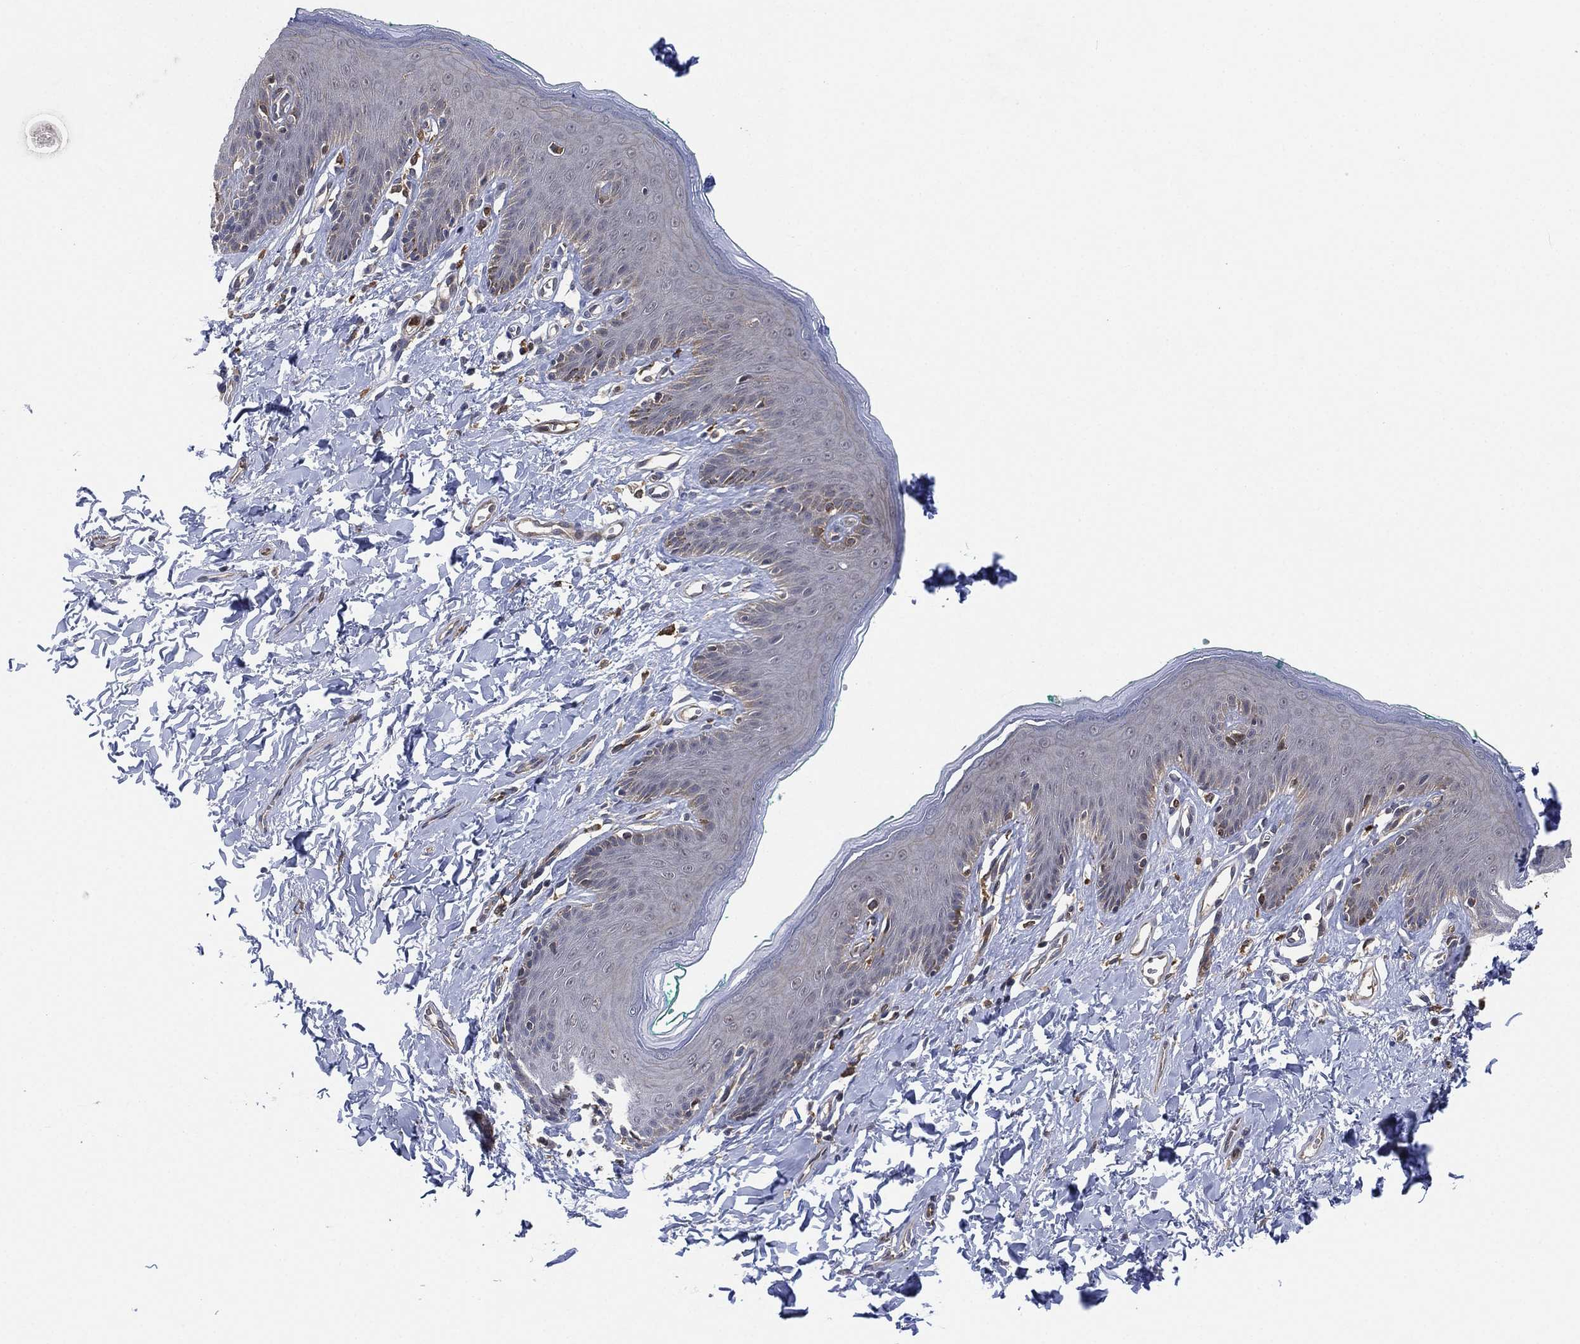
{"staining": {"intensity": "negative", "quantity": "none", "location": "none"}, "tissue": "skin", "cell_type": "Epidermal cells", "image_type": "normal", "snomed": [{"axis": "morphology", "description": "Normal tissue, NOS"}, {"axis": "topography", "description": "Vulva"}], "caption": "This micrograph is of benign skin stained with immunohistochemistry to label a protein in brown with the nuclei are counter-stained blue. There is no expression in epidermal cells. The staining was performed using DAB to visualize the protein expression in brown, while the nuclei were stained in blue with hematoxylin (Magnification: 20x).", "gene": "FES", "patient": {"sex": "female", "age": 66}}